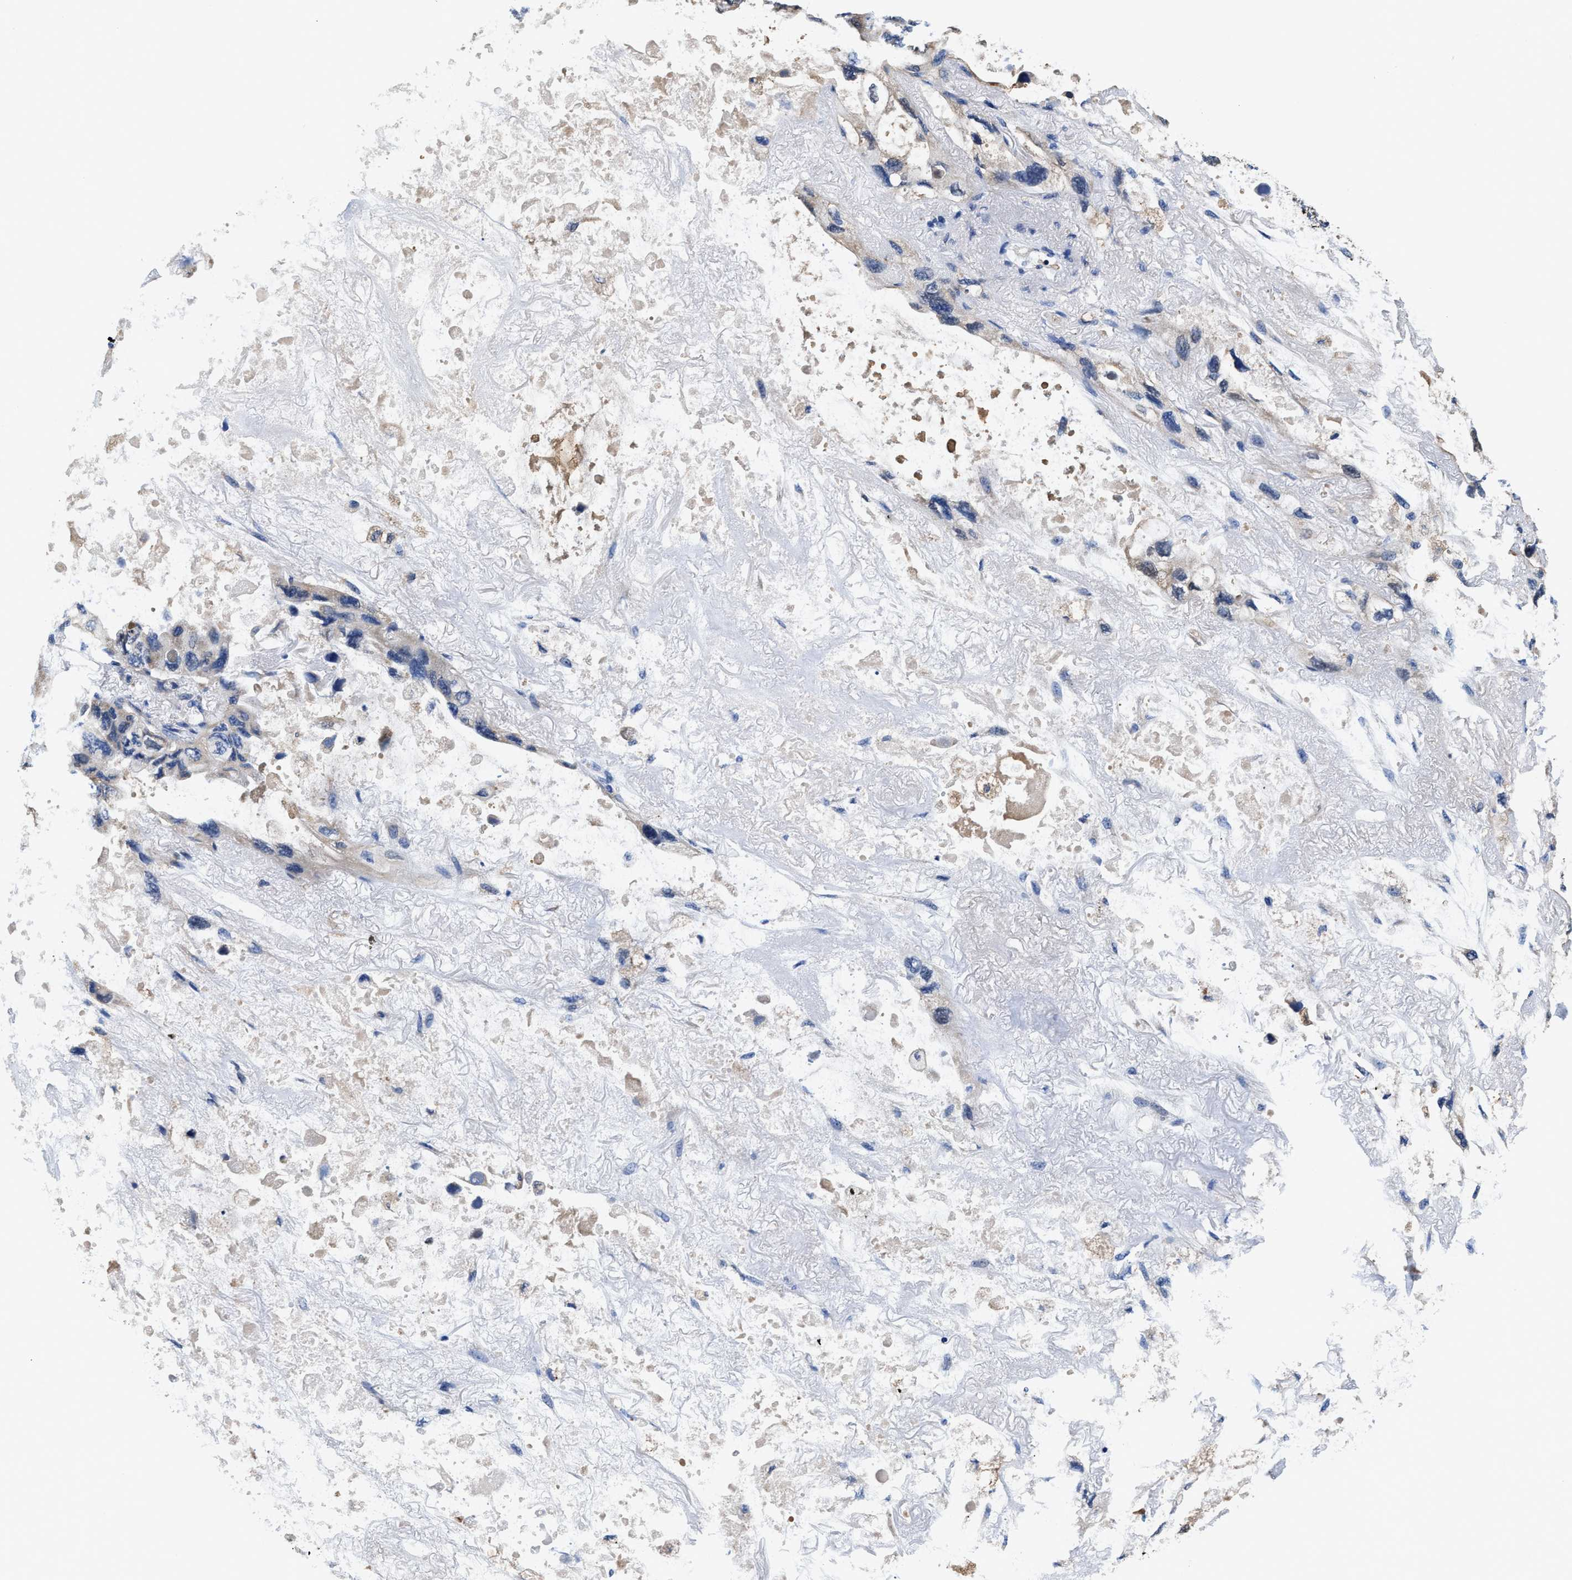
{"staining": {"intensity": "weak", "quantity": "<25%", "location": "cytoplasmic/membranous"}, "tissue": "lung cancer", "cell_type": "Tumor cells", "image_type": "cancer", "snomed": [{"axis": "morphology", "description": "Squamous cell carcinoma, NOS"}, {"axis": "topography", "description": "Lung"}], "caption": "Squamous cell carcinoma (lung) was stained to show a protein in brown. There is no significant staining in tumor cells.", "gene": "TMEM30A", "patient": {"sex": "female", "age": 73}}